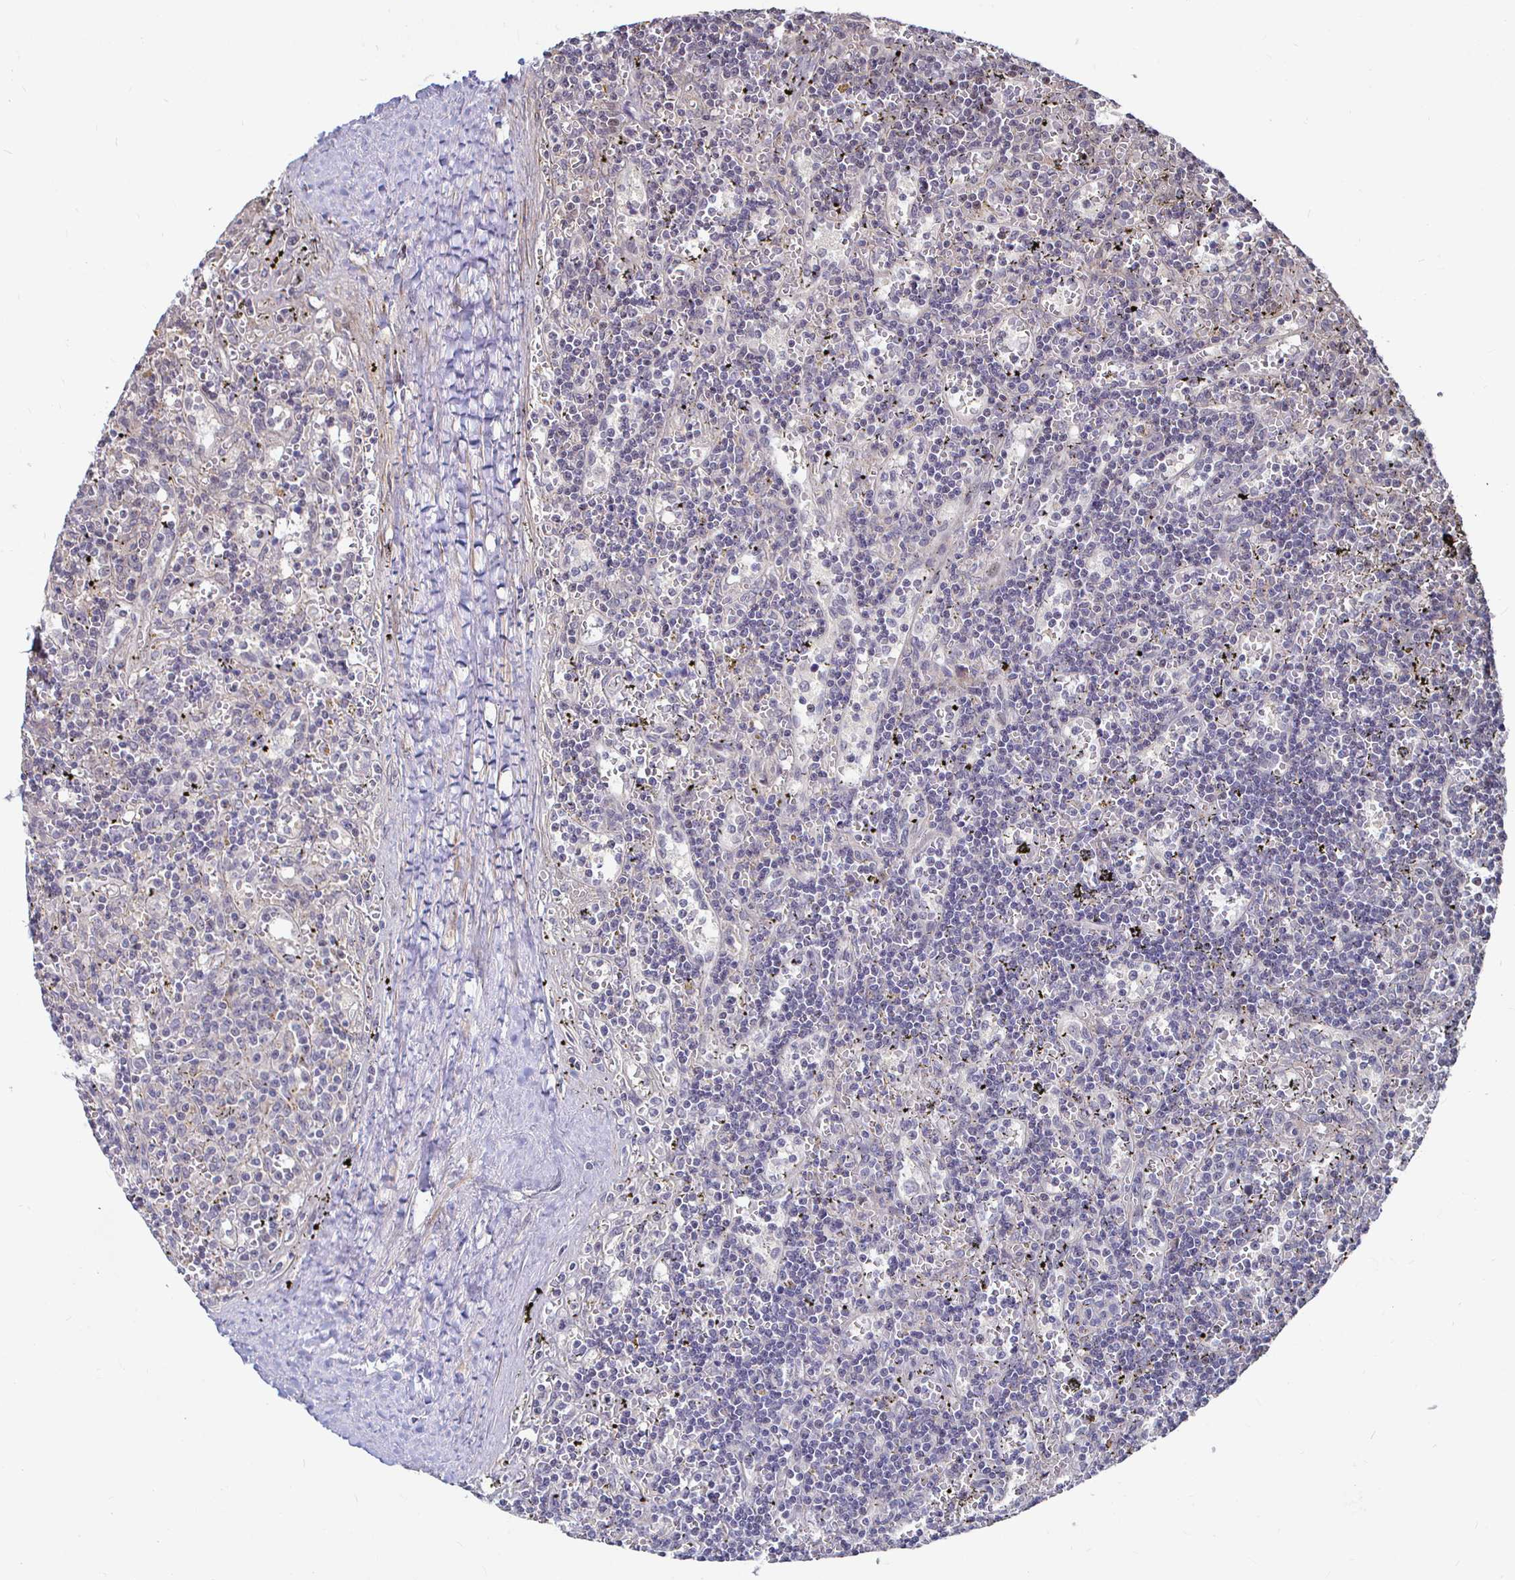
{"staining": {"intensity": "negative", "quantity": "none", "location": "none"}, "tissue": "lymphoma", "cell_type": "Tumor cells", "image_type": "cancer", "snomed": [{"axis": "morphology", "description": "Malignant lymphoma, non-Hodgkin's type, Low grade"}, {"axis": "topography", "description": "Spleen"}], "caption": "Immunohistochemical staining of malignant lymphoma, non-Hodgkin's type (low-grade) shows no significant positivity in tumor cells.", "gene": "CAPN11", "patient": {"sex": "male", "age": 60}}